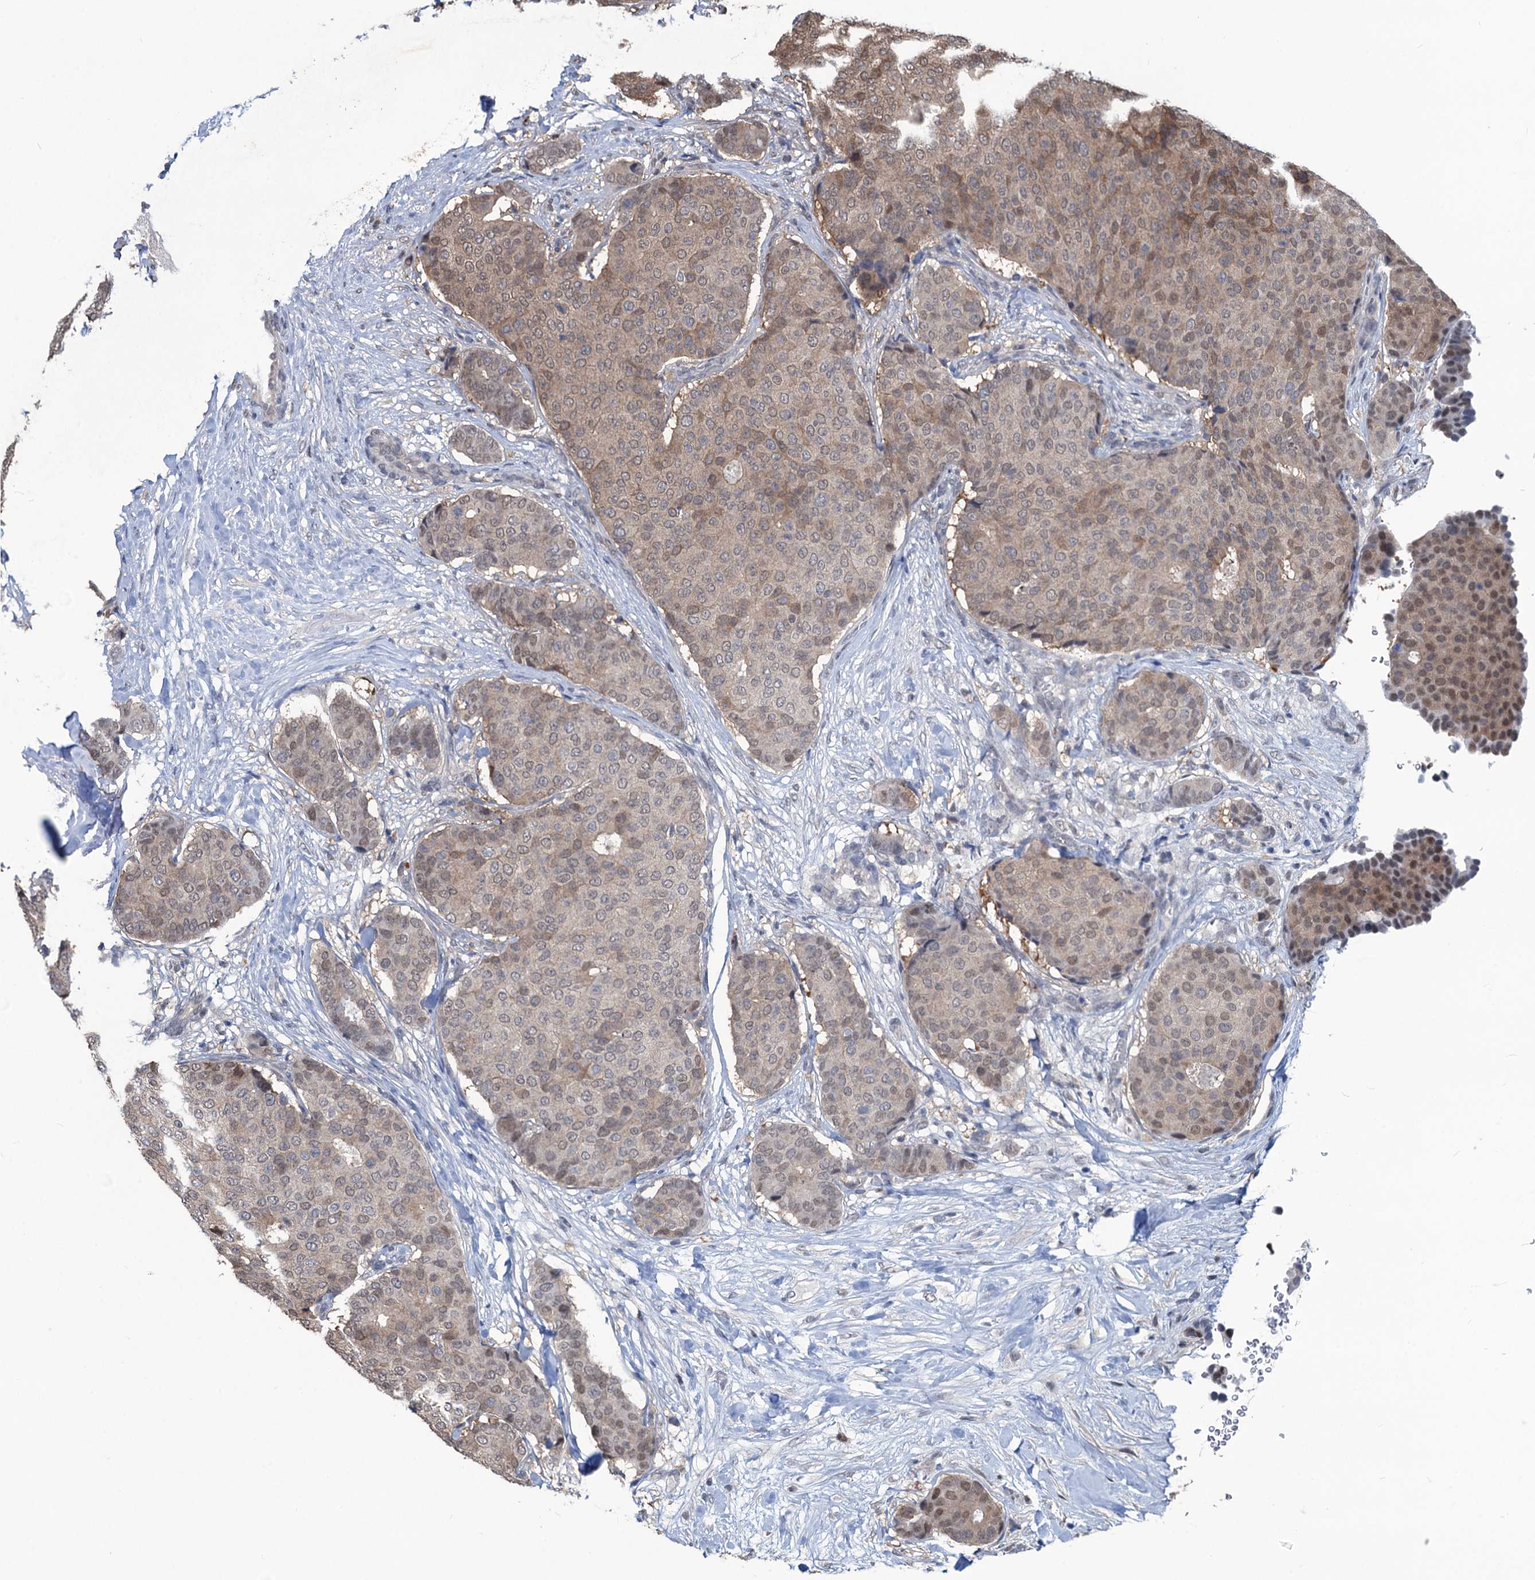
{"staining": {"intensity": "weak", "quantity": "25%-75%", "location": "cytoplasmic/membranous,nuclear"}, "tissue": "breast cancer", "cell_type": "Tumor cells", "image_type": "cancer", "snomed": [{"axis": "morphology", "description": "Duct carcinoma"}, {"axis": "topography", "description": "Breast"}], "caption": "Approximately 25%-75% of tumor cells in human breast cancer (invasive ductal carcinoma) demonstrate weak cytoplasmic/membranous and nuclear protein positivity as visualized by brown immunohistochemical staining.", "gene": "RTKN2", "patient": {"sex": "female", "age": 75}}